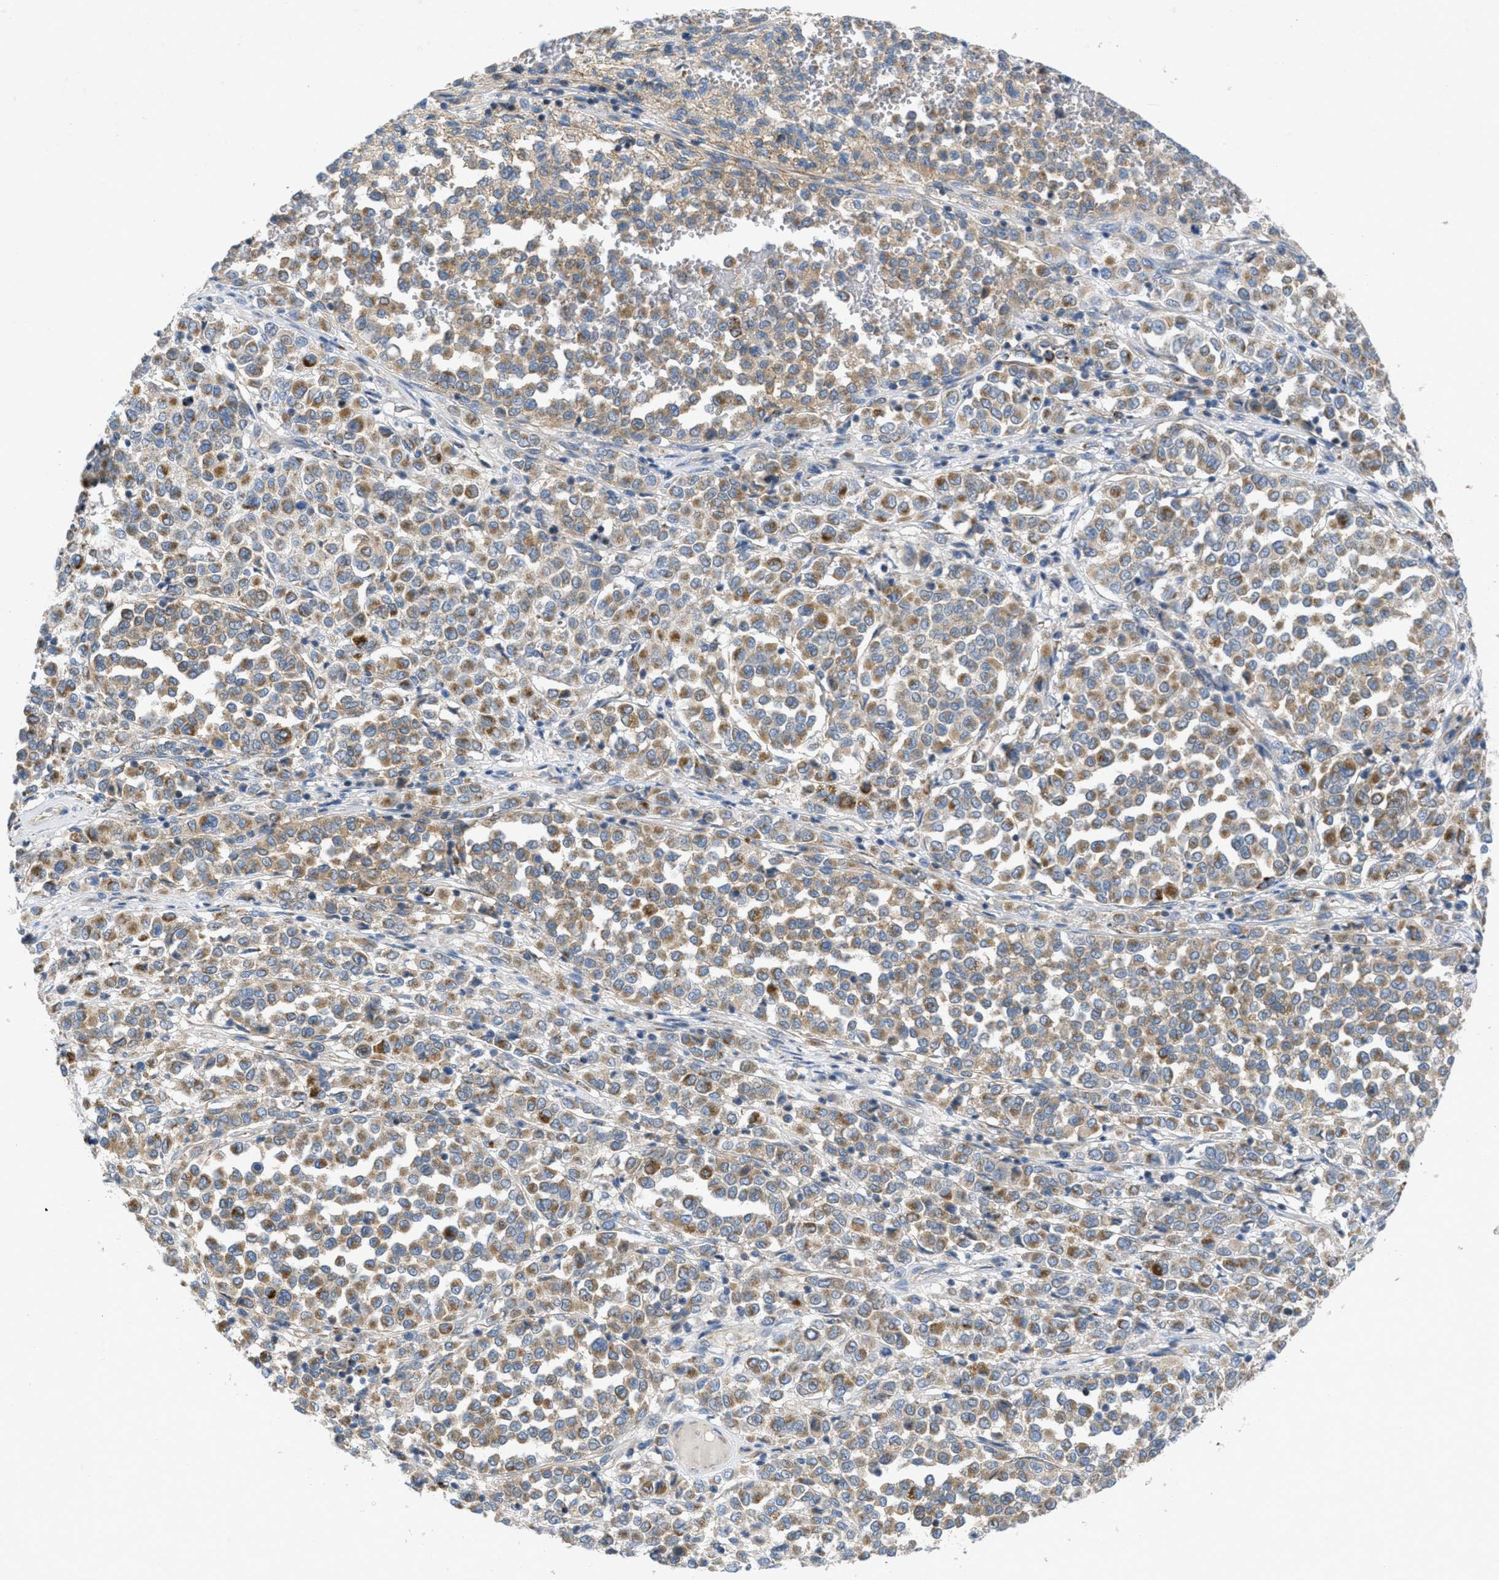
{"staining": {"intensity": "moderate", "quantity": ">75%", "location": "cytoplasmic/membranous"}, "tissue": "melanoma", "cell_type": "Tumor cells", "image_type": "cancer", "snomed": [{"axis": "morphology", "description": "Malignant melanoma, Metastatic site"}, {"axis": "topography", "description": "Pancreas"}], "caption": "IHC of malignant melanoma (metastatic site) demonstrates medium levels of moderate cytoplasmic/membranous staining in about >75% of tumor cells.", "gene": "BTN3A1", "patient": {"sex": "female", "age": 30}}